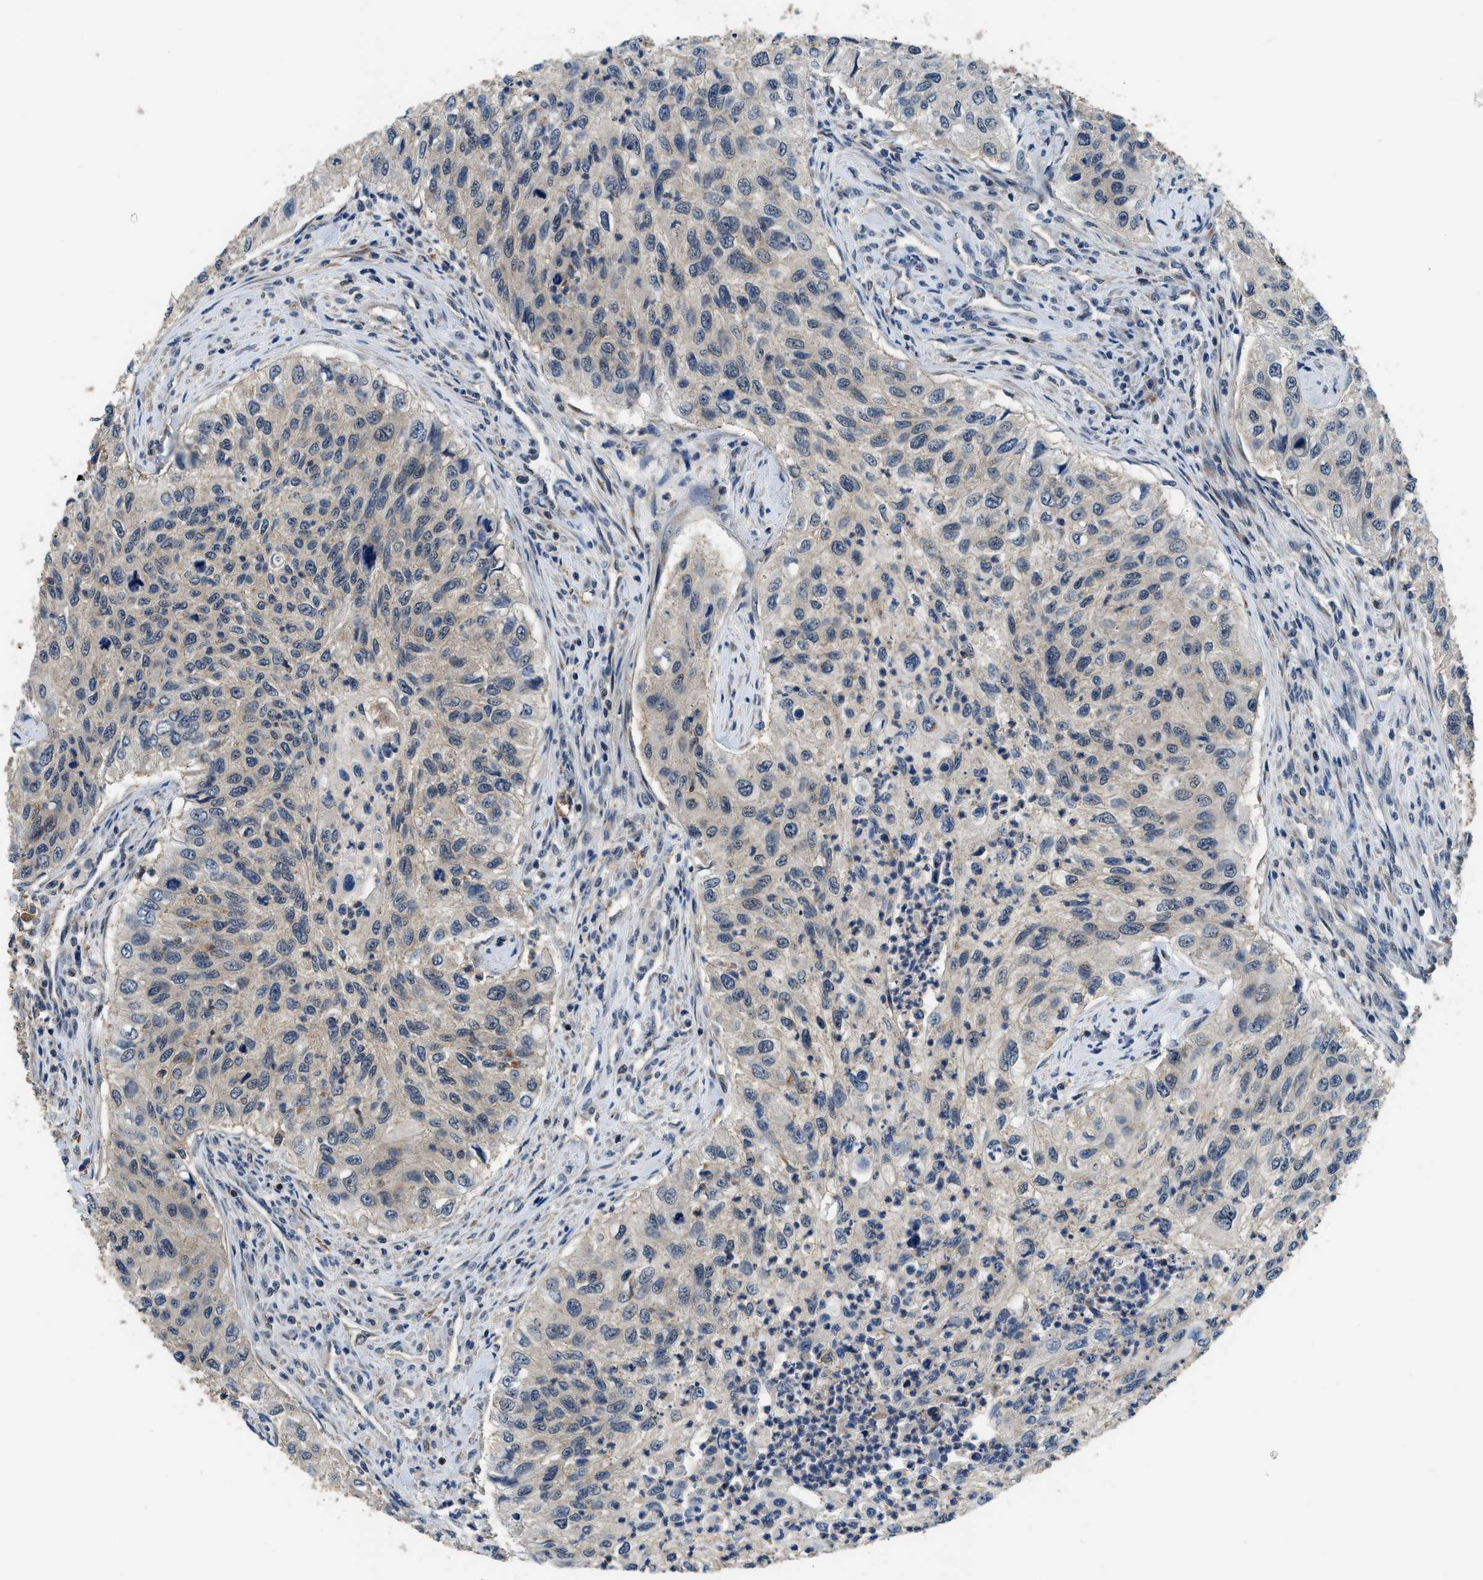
{"staining": {"intensity": "negative", "quantity": "none", "location": "none"}, "tissue": "urothelial cancer", "cell_type": "Tumor cells", "image_type": "cancer", "snomed": [{"axis": "morphology", "description": "Urothelial carcinoma, High grade"}, {"axis": "topography", "description": "Urinary bladder"}], "caption": "Immunohistochemistry (IHC) photomicrograph of human urothelial cancer stained for a protein (brown), which shows no positivity in tumor cells.", "gene": "MTMR1", "patient": {"sex": "female", "age": 60}}